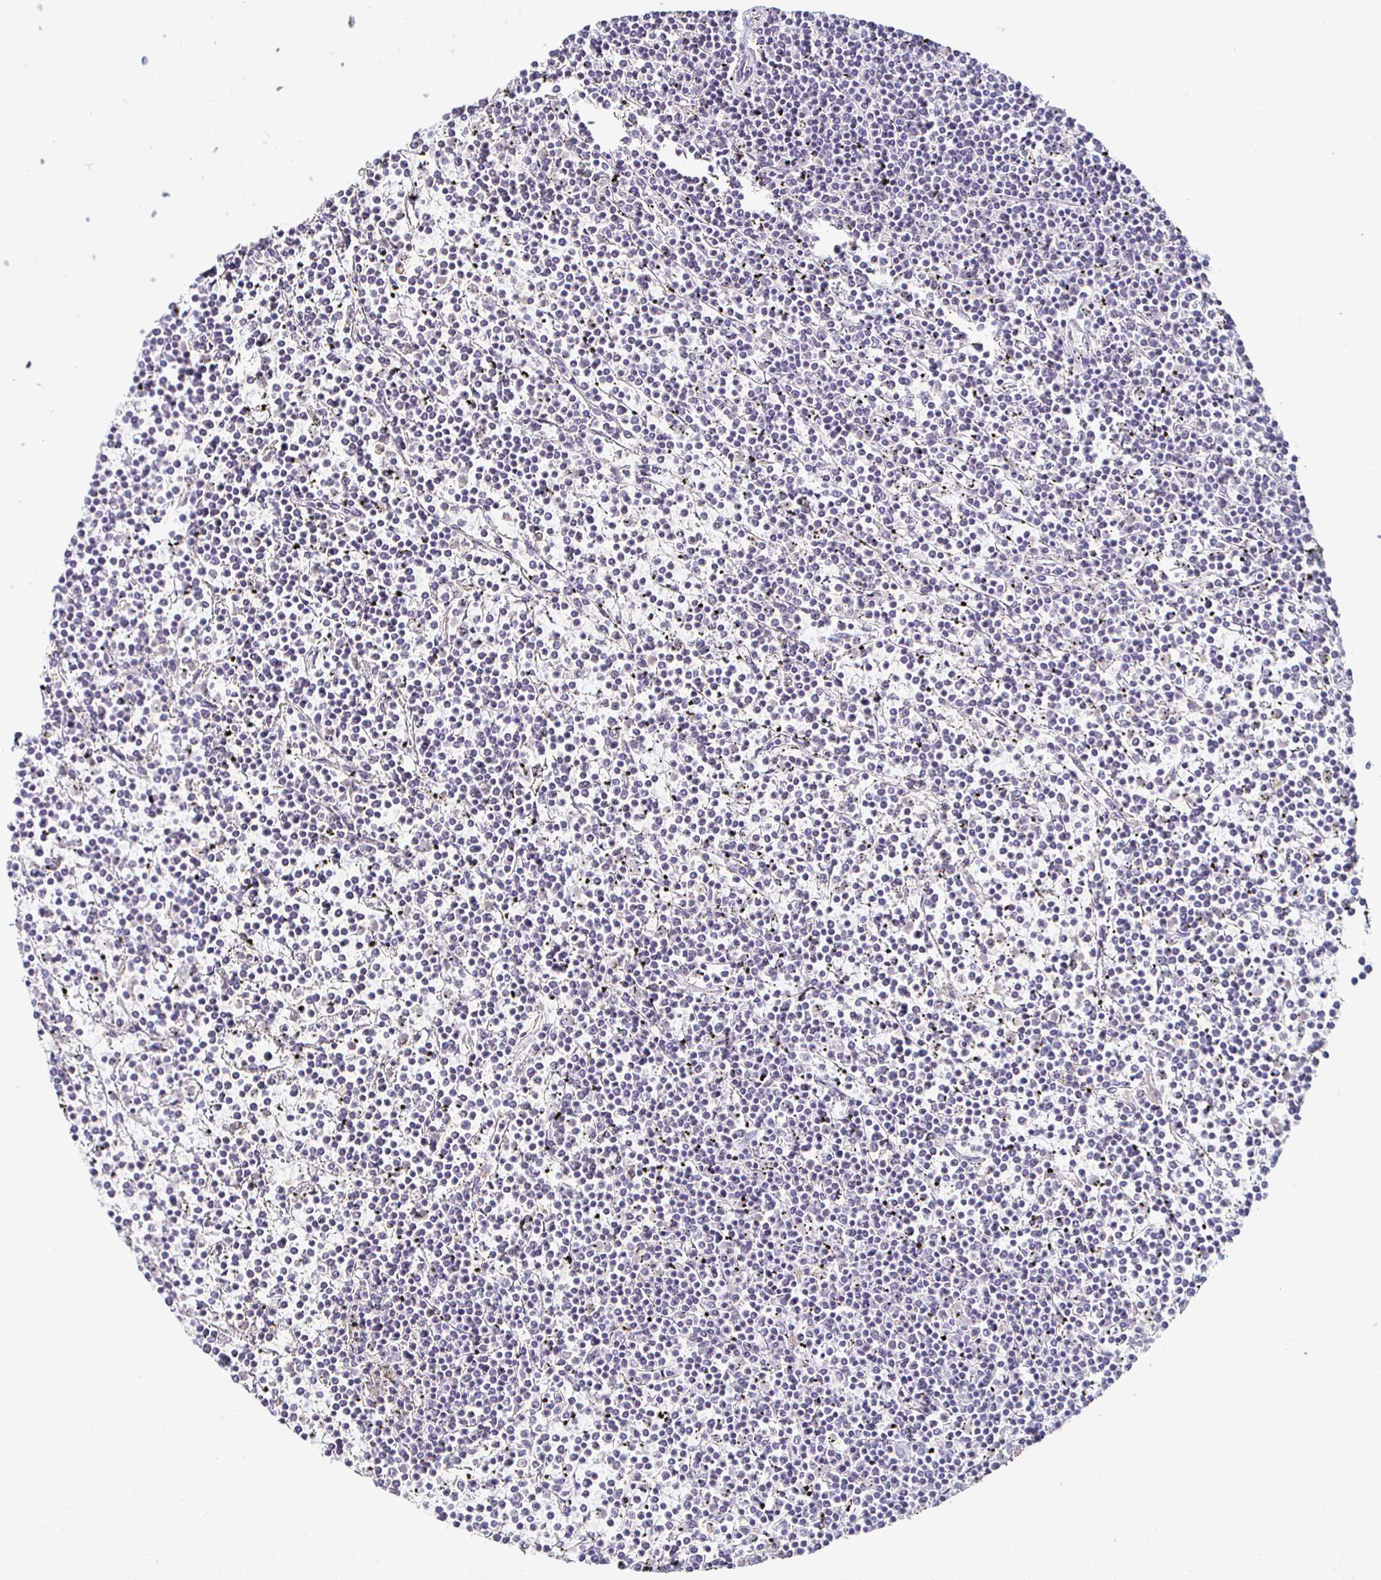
{"staining": {"intensity": "negative", "quantity": "none", "location": "none"}, "tissue": "lymphoma", "cell_type": "Tumor cells", "image_type": "cancer", "snomed": [{"axis": "morphology", "description": "Malignant lymphoma, non-Hodgkin's type, Low grade"}, {"axis": "topography", "description": "Spleen"}], "caption": "Human lymphoma stained for a protein using immunohistochemistry exhibits no positivity in tumor cells.", "gene": "PIWIL3", "patient": {"sex": "female", "age": 19}}